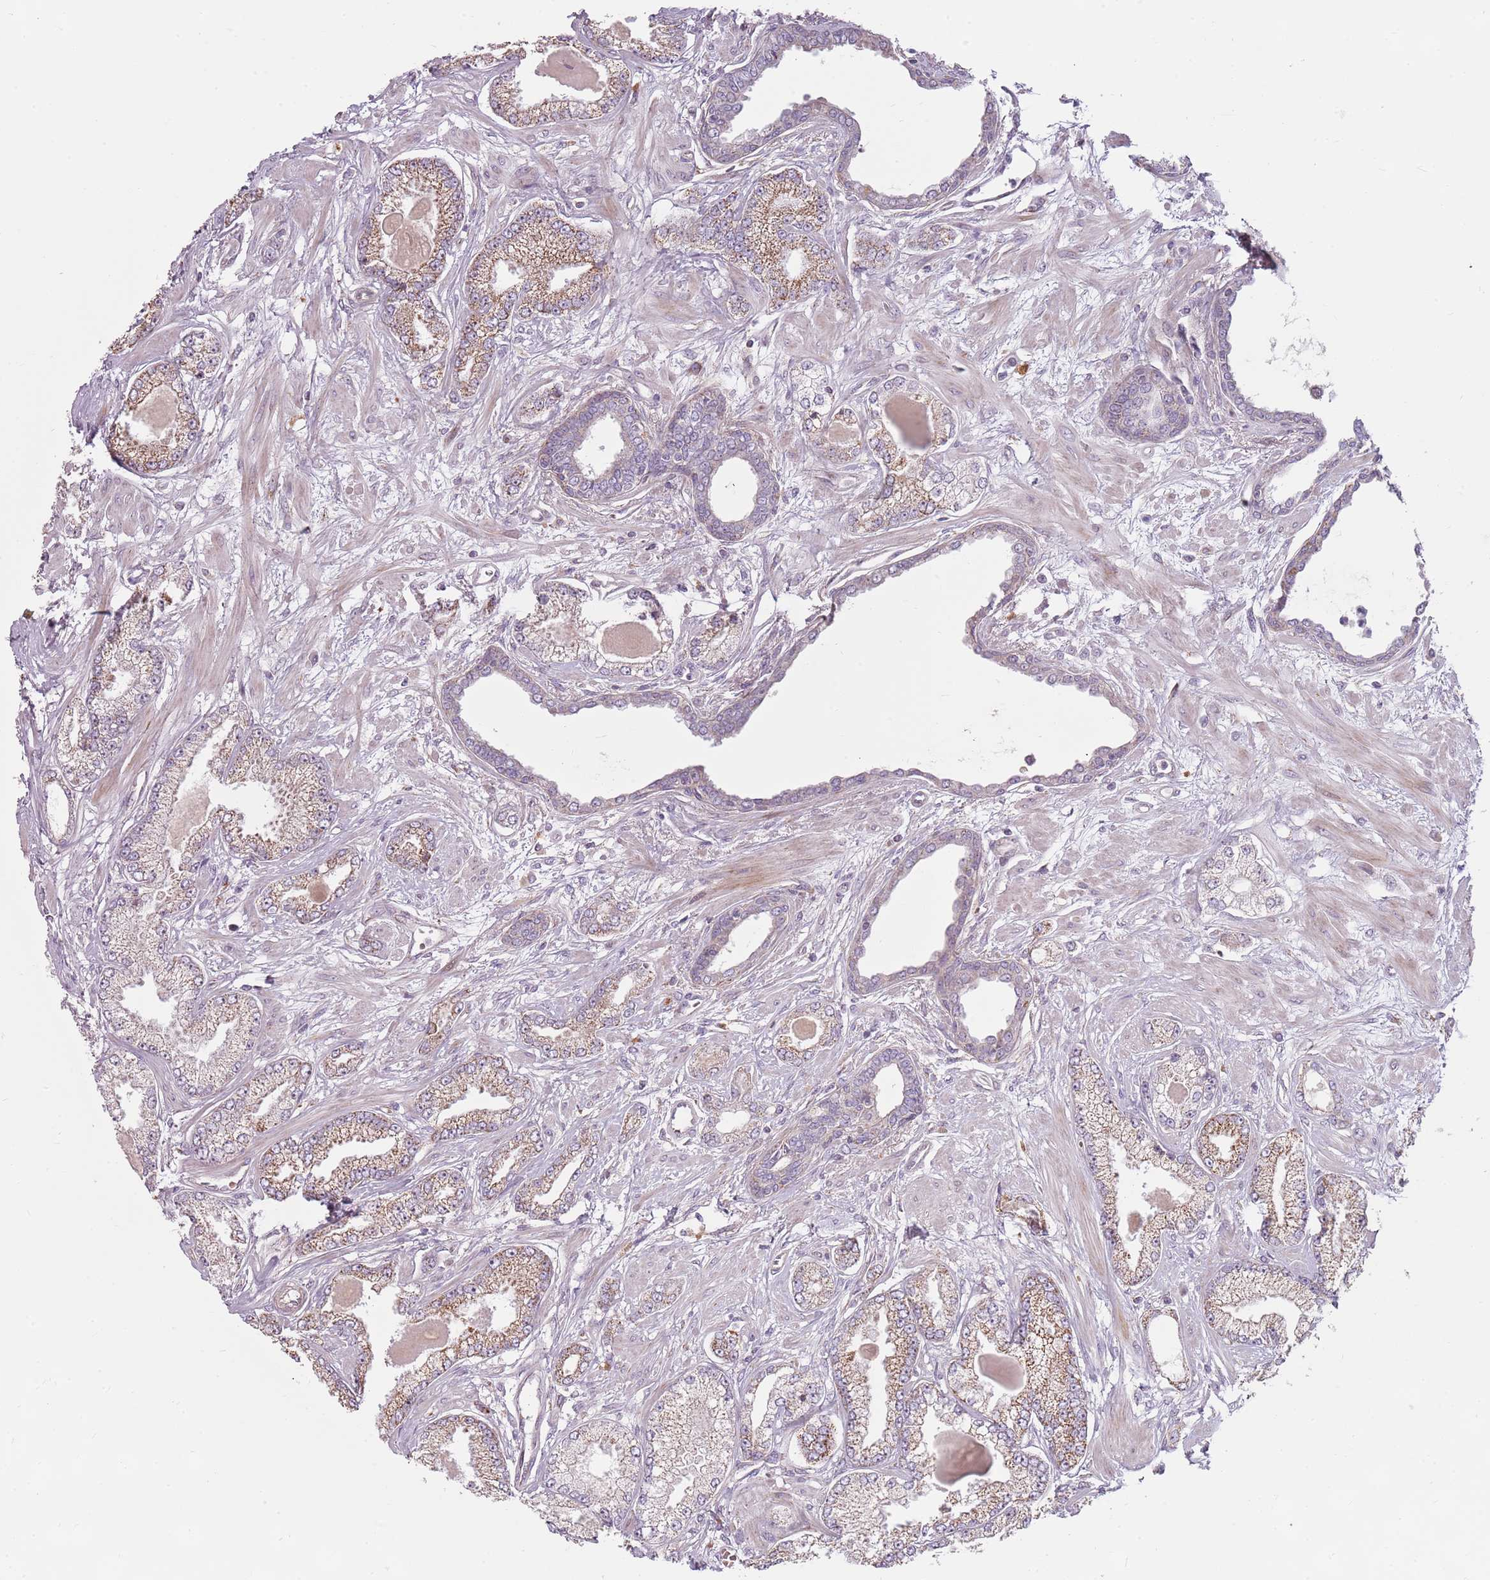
{"staining": {"intensity": "moderate", "quantity": ">75%", "location": "cytoplasmic/membranous"}, "tissue": "prostate cancer", "cell_type": "Tumor cells", "image_type": "cancer", "snomed": [{"axis": "morphology", "description": "Adenocarcinoma, Low grade"}, {"axis": "topography", "description": "Prostate"}], "caption": "Brown immunohistochemical staining in human prostate cancer (adenocarcinoma (low-grade)) reveals moderate cytoplasmic/membranous staining in about >75% of tumor cells. (Brightfield microscopy of DAB IHC at high magnification).", "gene": "ZNF530", "patient": {"sex": "male", "age": 64}}